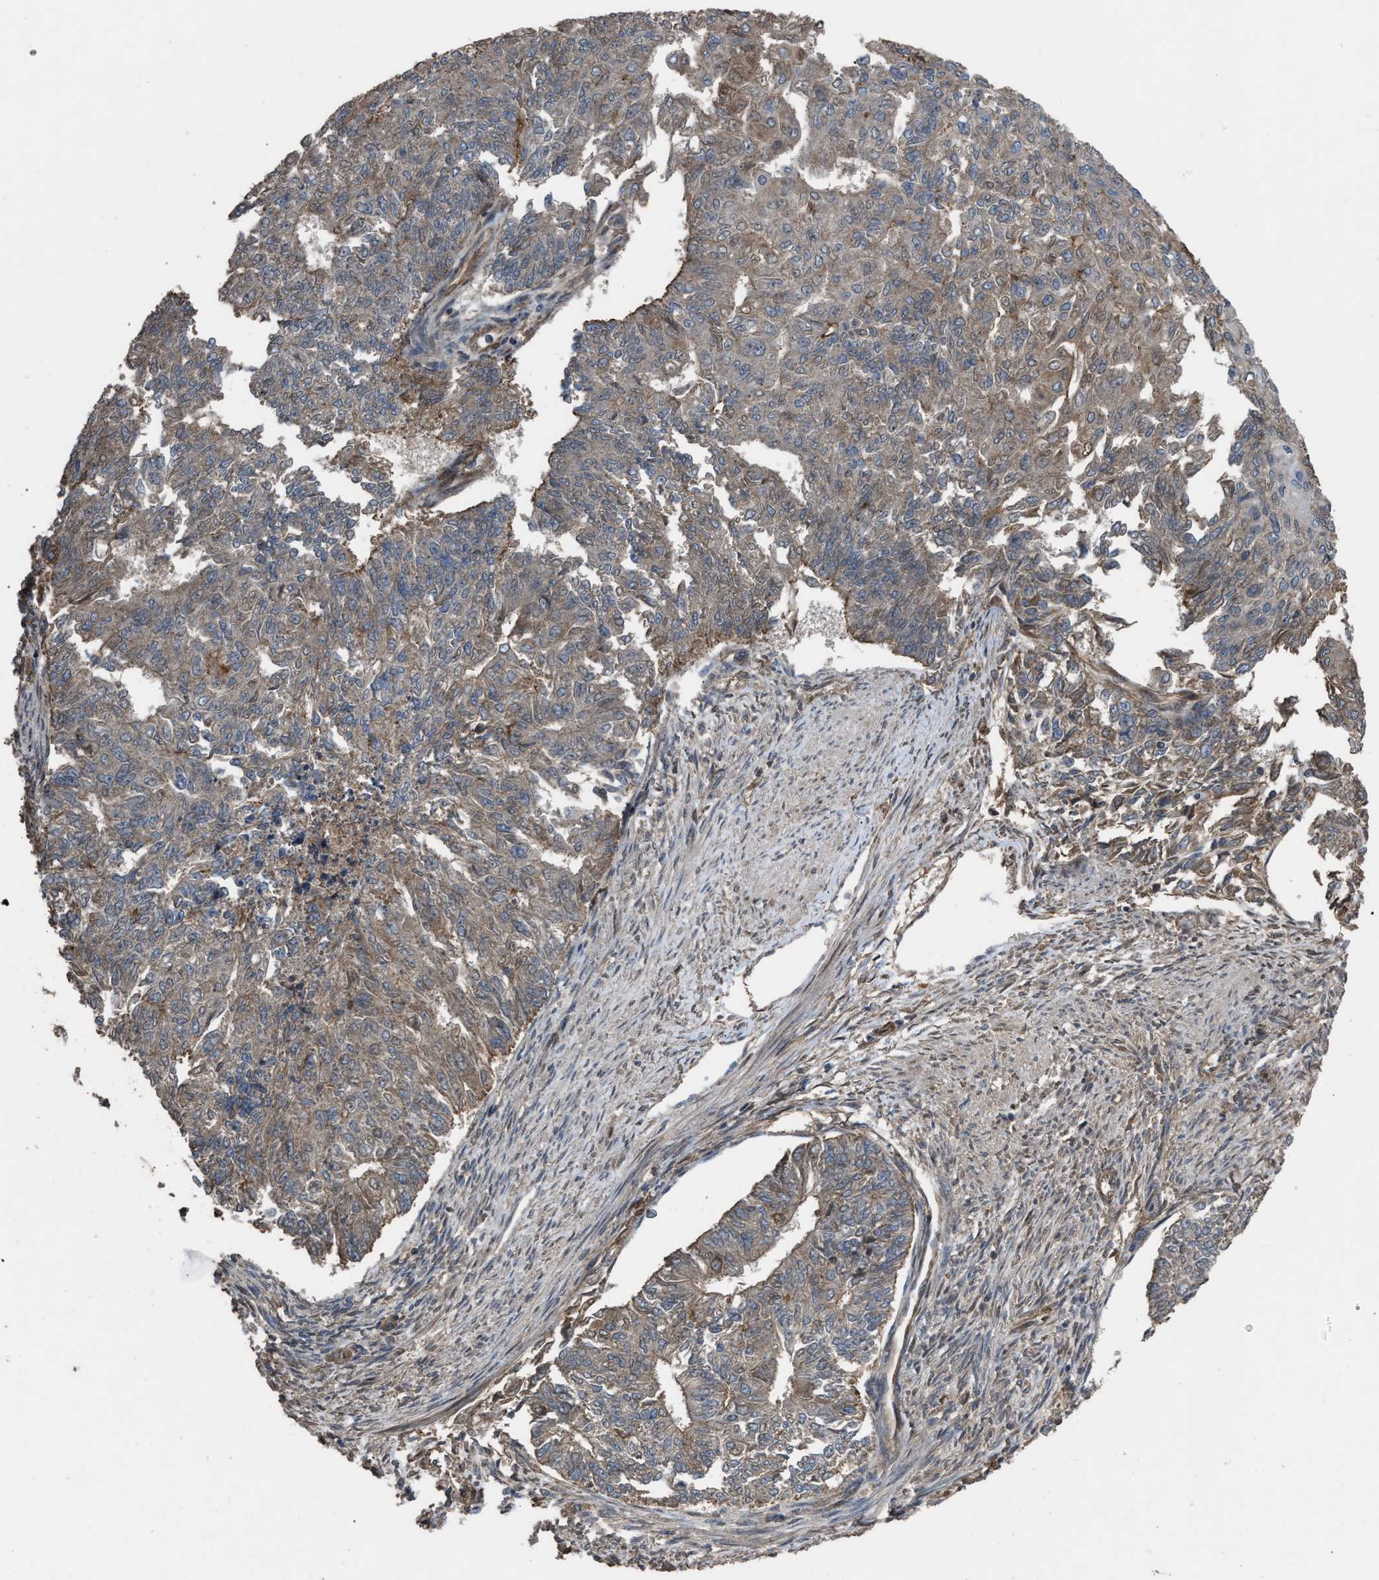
{"staining": {"intensity": "weak", "quantity": ">75%", "location": "cytoplasmic/membranous"}, "tissue": "endometrial cancer", "cell_type": "Tumor cells", "image_type": "cancer", "snomed": [{"axis": "morphology", "description": "Adenocarcinoma, NOS"}, {"axis": "topography", "description": "Endometrium"}], "caption": "The micrograph shows a brown stain indicating the presence of a protein in the cytoplasmic/membranous of tumor cells in adenocarcinoma (endometrial).", "gene": "UTRN", "patient": {"sex": "female", "age": 32}}